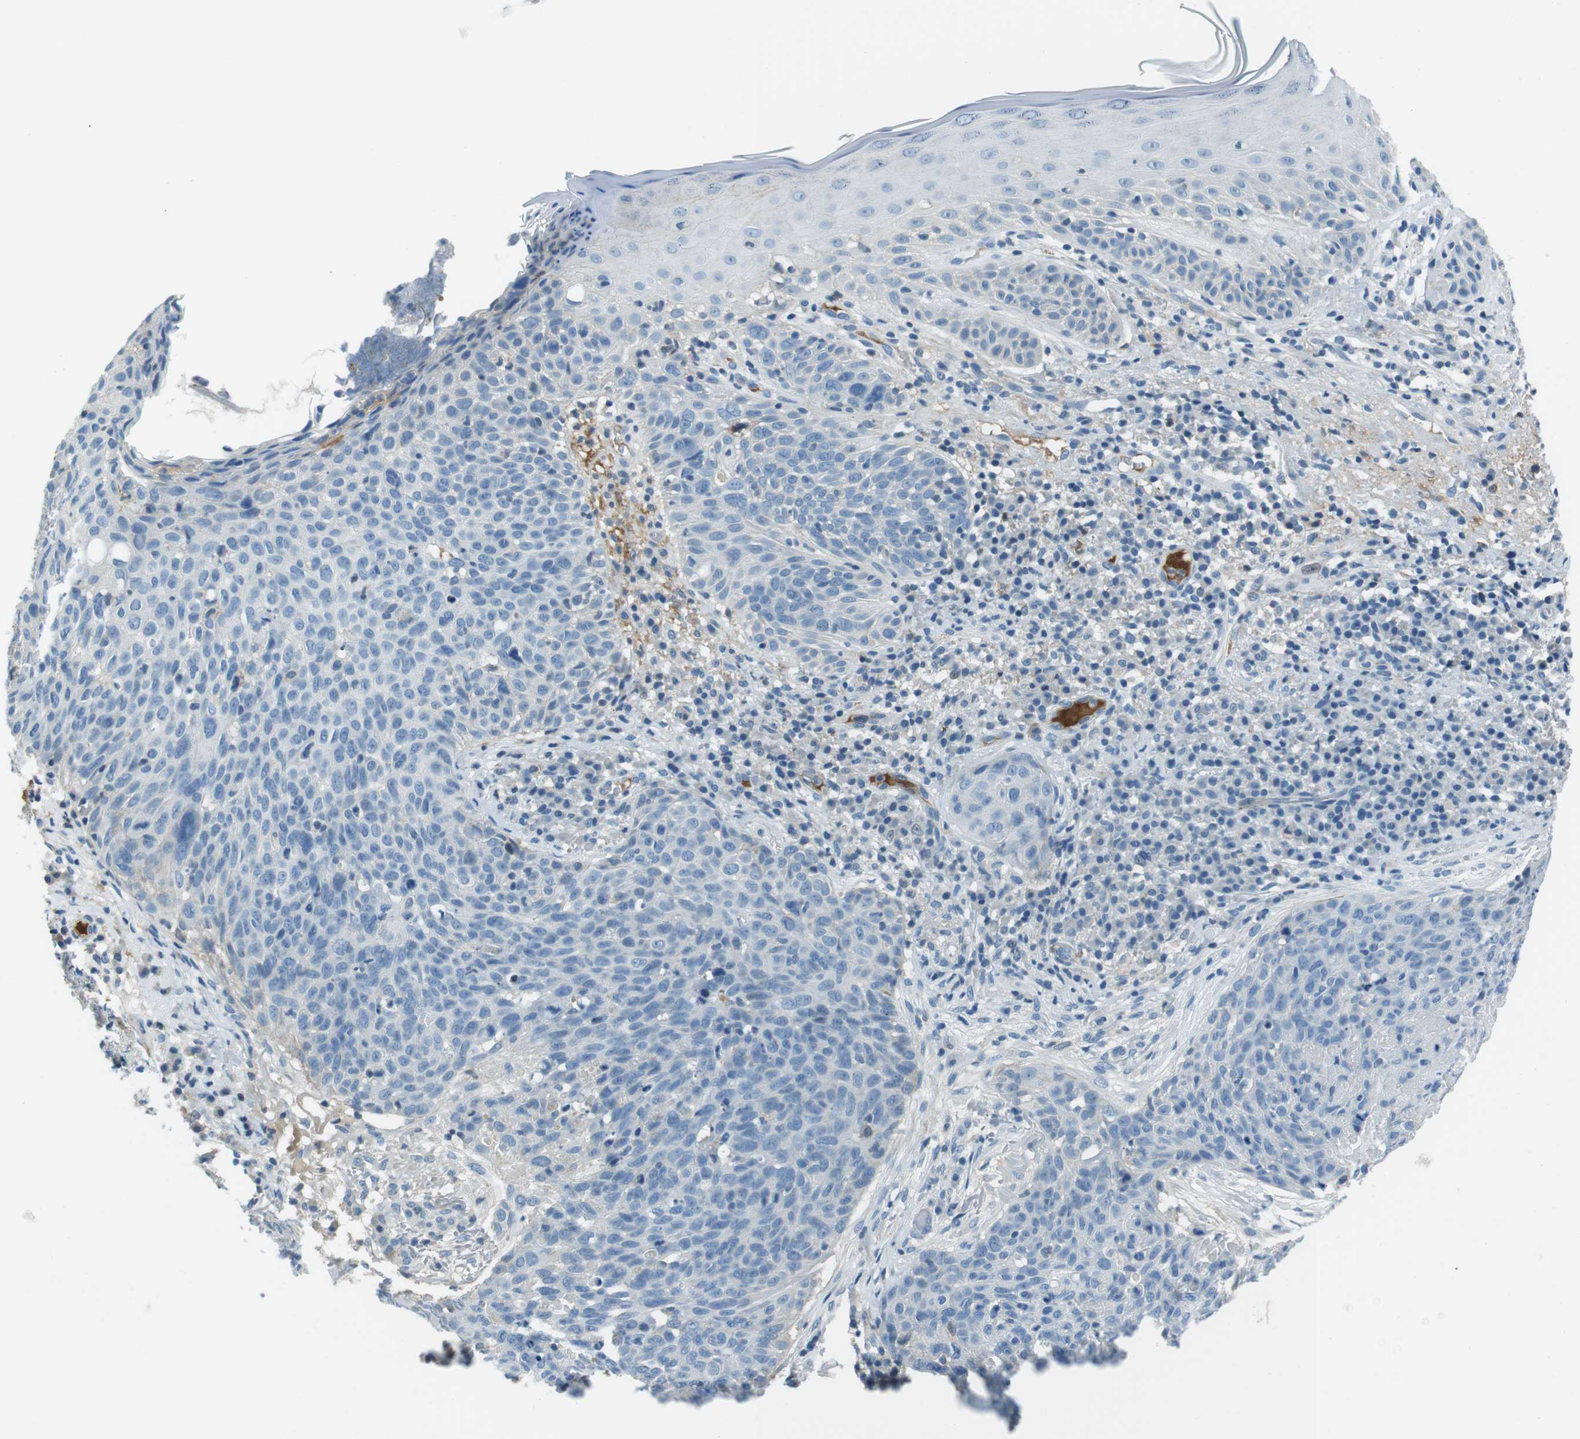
{"staining": {"intensity": "negative", "quantity": "none", "location": "none"}, "tissue": "skin cancer", "cell_type": "Tumor cells", "image_type": "cancer", "snomed": [{"axis": "morphology", "description": "Squamous cell carcinoma in situ, NOS"}, {"axis": "morphology", "description": "Squamous cell carcinoma, NOS"}, {"axis": "topography", "description": "Skin"}], "caption": "High power microscopy photomicrograph of an IHC histopathology image of skin cancer (squamous cell carcinoma in situ), revealing no significant expression in tumor cells.", "gene": "ARVCF", "patient": {"sex": "male", "age": 93}}